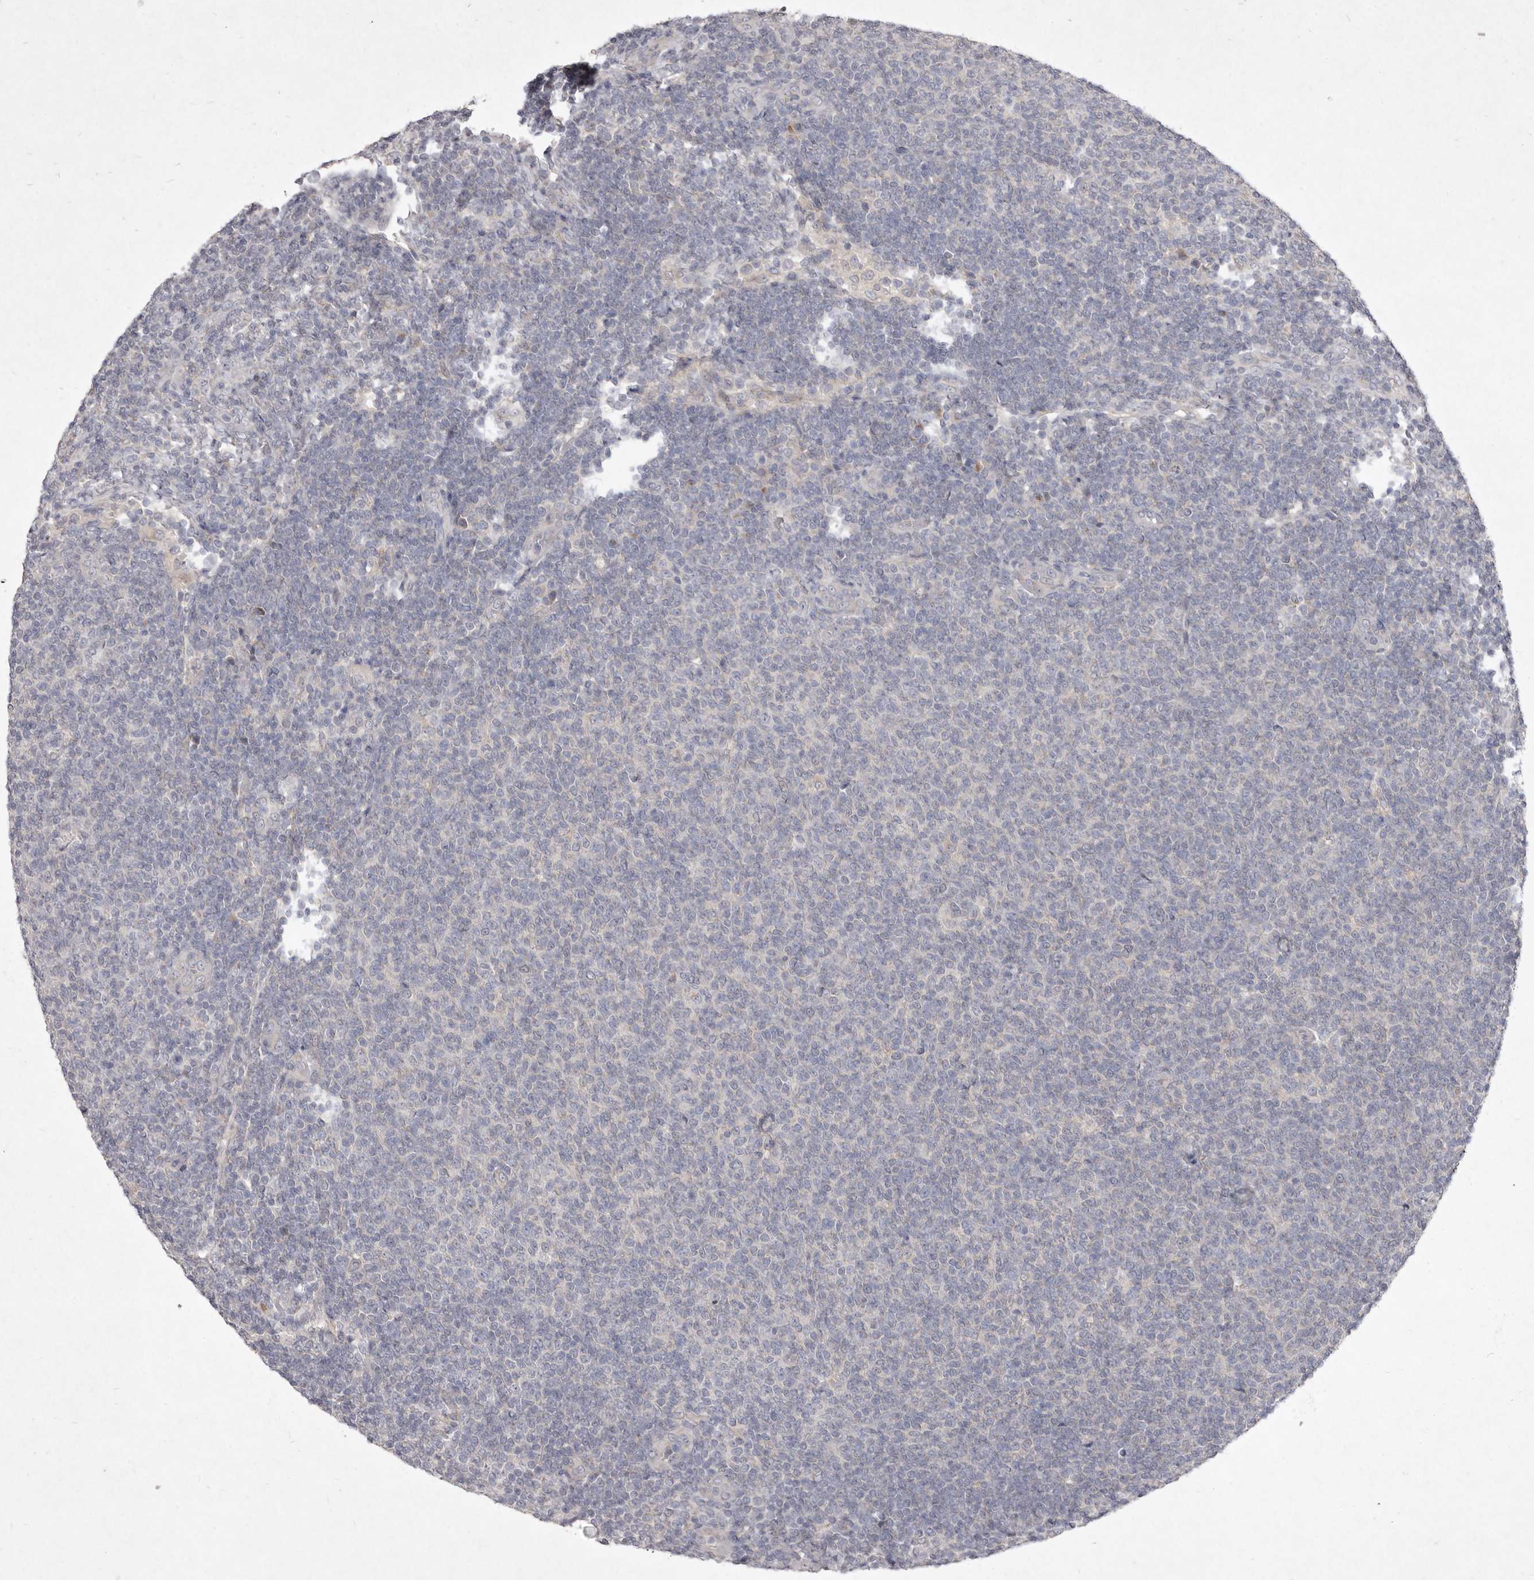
{"staining": {"intensity": "negative", "quantity": "none", "location": "none"}, "tissue": "lymphoma", "cell_type": "Tumor cells", "image_type": "cancer", "snomed": [{"axis": "morphology", "description": "Malignant lymphoma, non-Hodgkin's type, Low grade"}, {"axis": "topography", "description": "Lymph node"}], "caption": "There is no significant staining in tumor cells of low-grade malignant lymphoma, non-Hodgkin's type.", "gene": "P2RX6", "patient": {"sex": "male", "age": 66}}